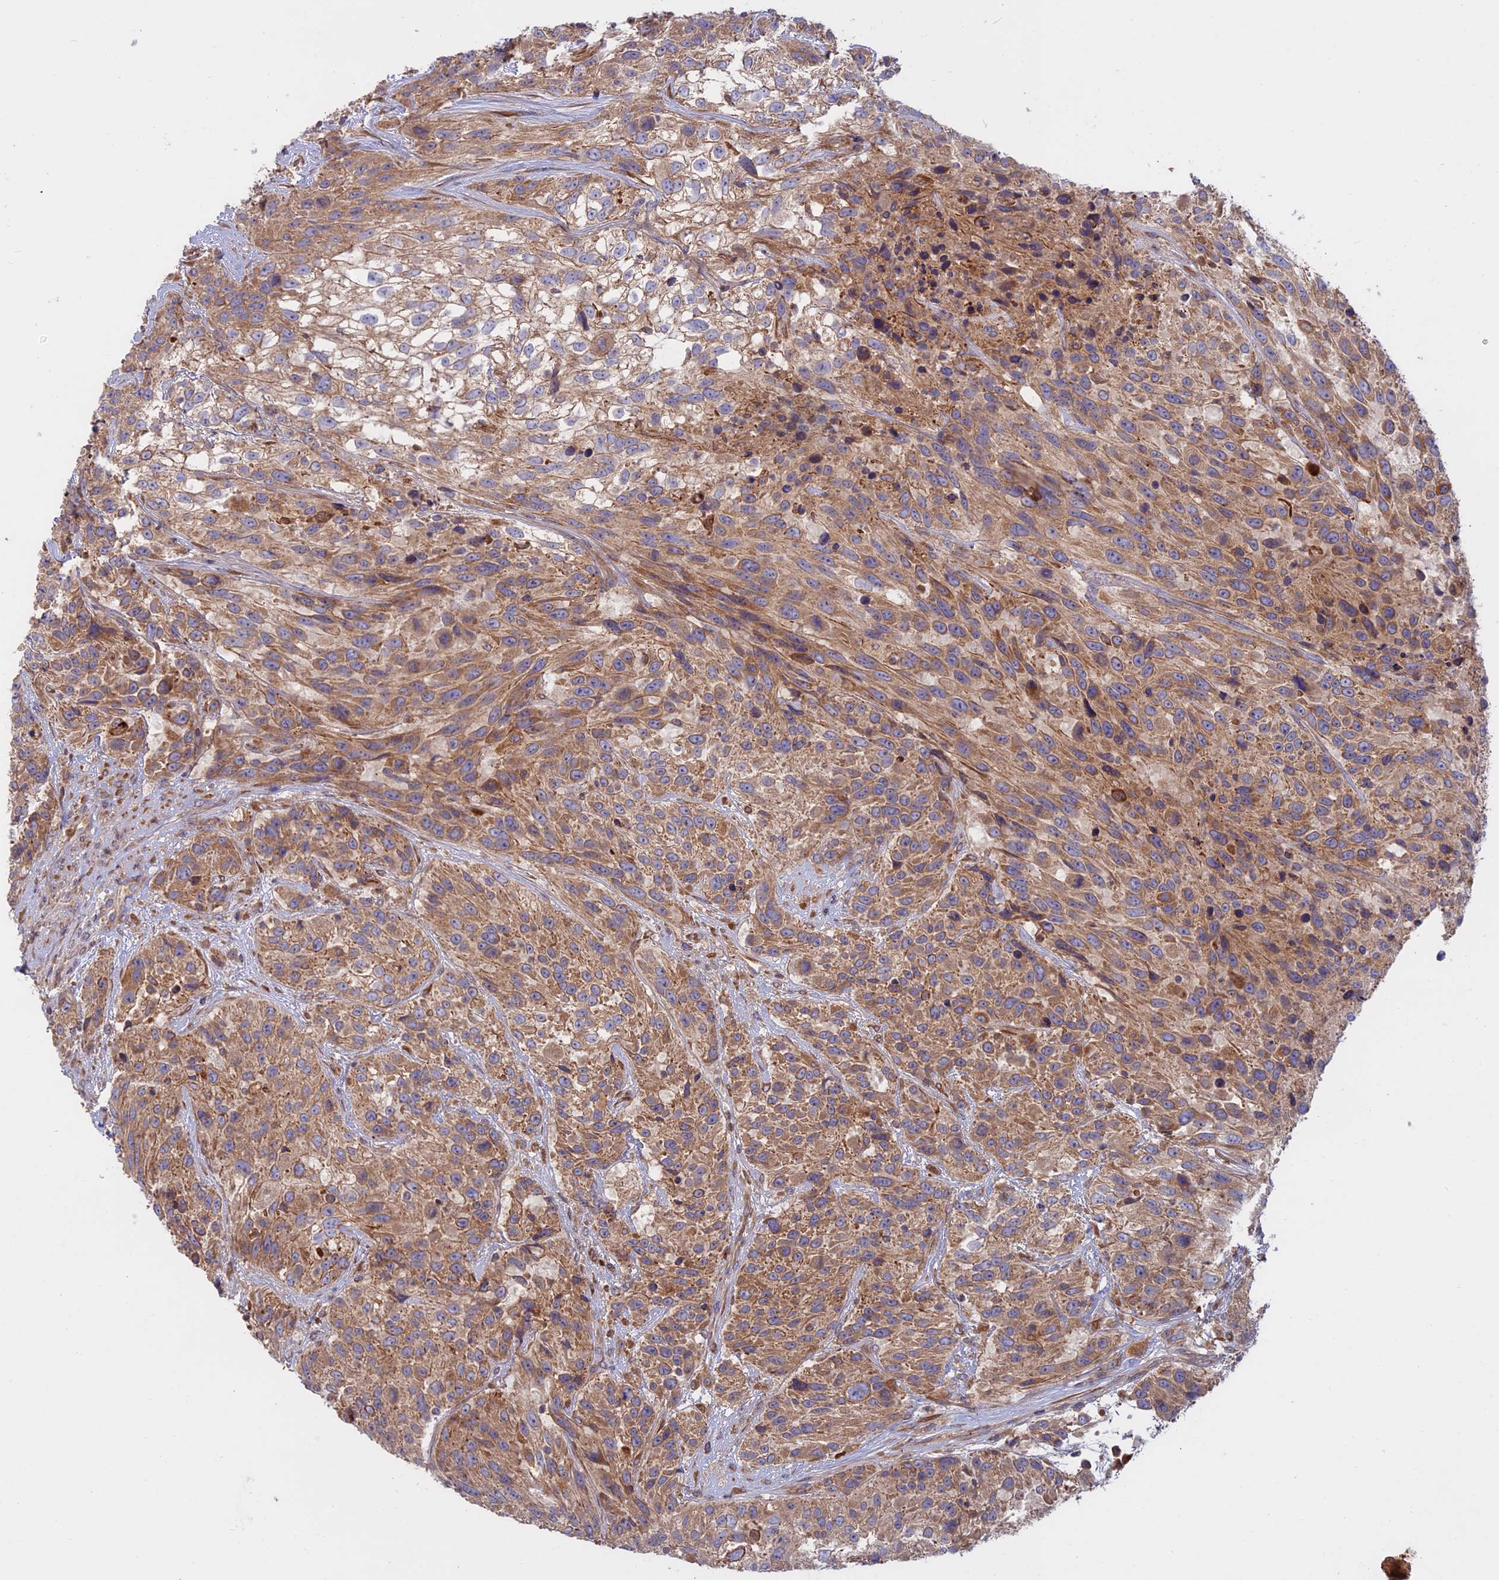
{"staining": {"intensity": "moderate", "quantity": ">75%", "location": "cytoplasmic/membranous"}, "tissue": "urothelial cancer", "cell_type": "Tumor cells", "image_type": "cancer", "snomed": [{"axis": "morphology", "description": "Urothelial carcinoma, High grade"}, {"axis": "topography", "description": "Urinary bladder"}], "caption": "DAB (3,3'-diaminobenzidine) immunohistochemical staining of human urothelial cancer demonstrates moderate cytoplasmic/membranous protein staining in approximately >75% of tumor cells.", "gene": "TMEM208", "patient": {"sex": "female", "age": 70}}